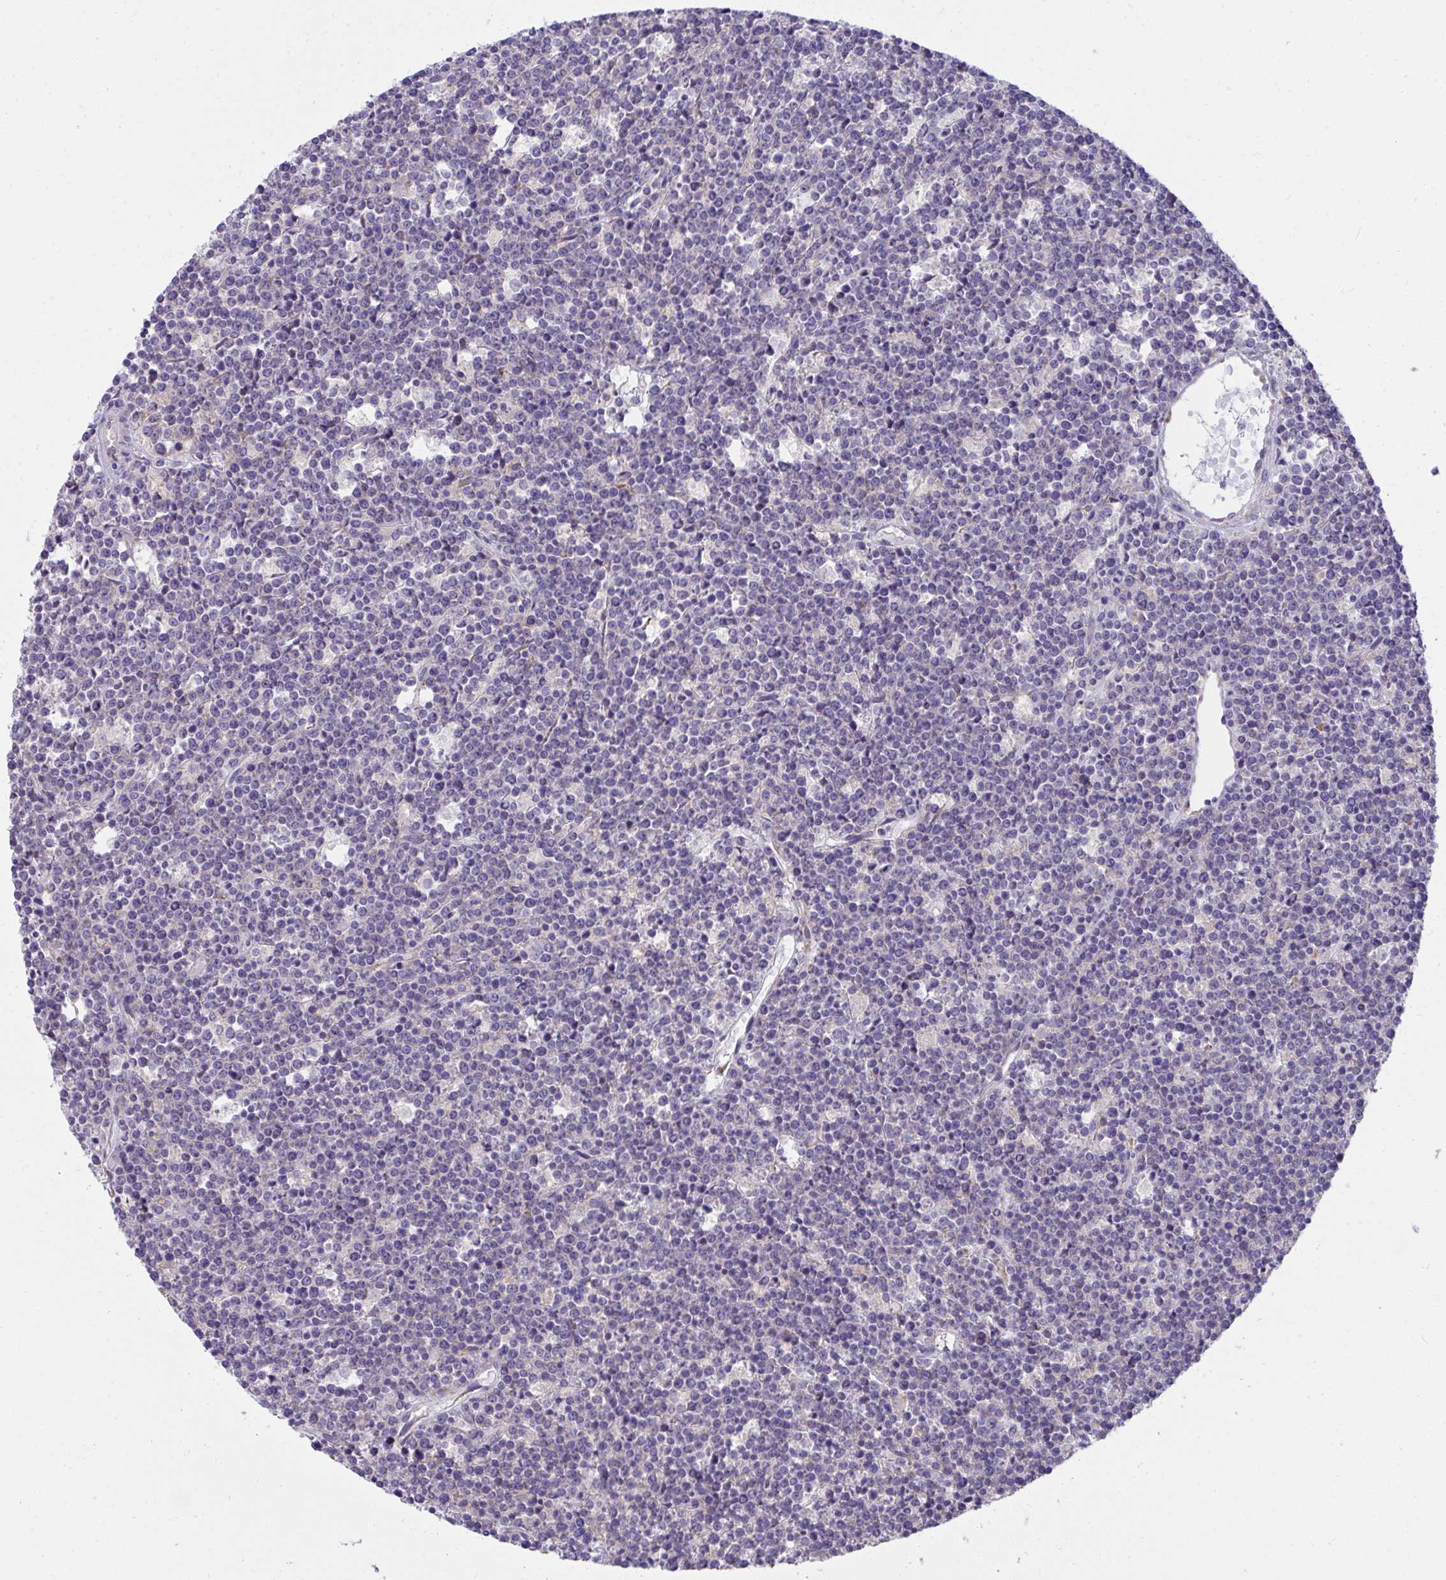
{"staining": {"intensity": "negative", "quantity": "none", "location": "none"}, "tissue": "lymphoma", "cell_type": "Tumor cells", "image_type": "cancer", "snomed": [{"axis": "morphology", "description": "Malignant lymphoma, non-Hodgkin's type, High grade"}, {"axis": "topography", "description": "Ovary"}], "caption": "High power microscopy micrograph of an immunohistochemistry (IHC) micrograph of malignant lymphoma, non-Hodgkin's type (high-grade), revealing no significant staining in tumor cells.", "gene": "FASLG", "patient": {"sex": "female", "age": 56}}